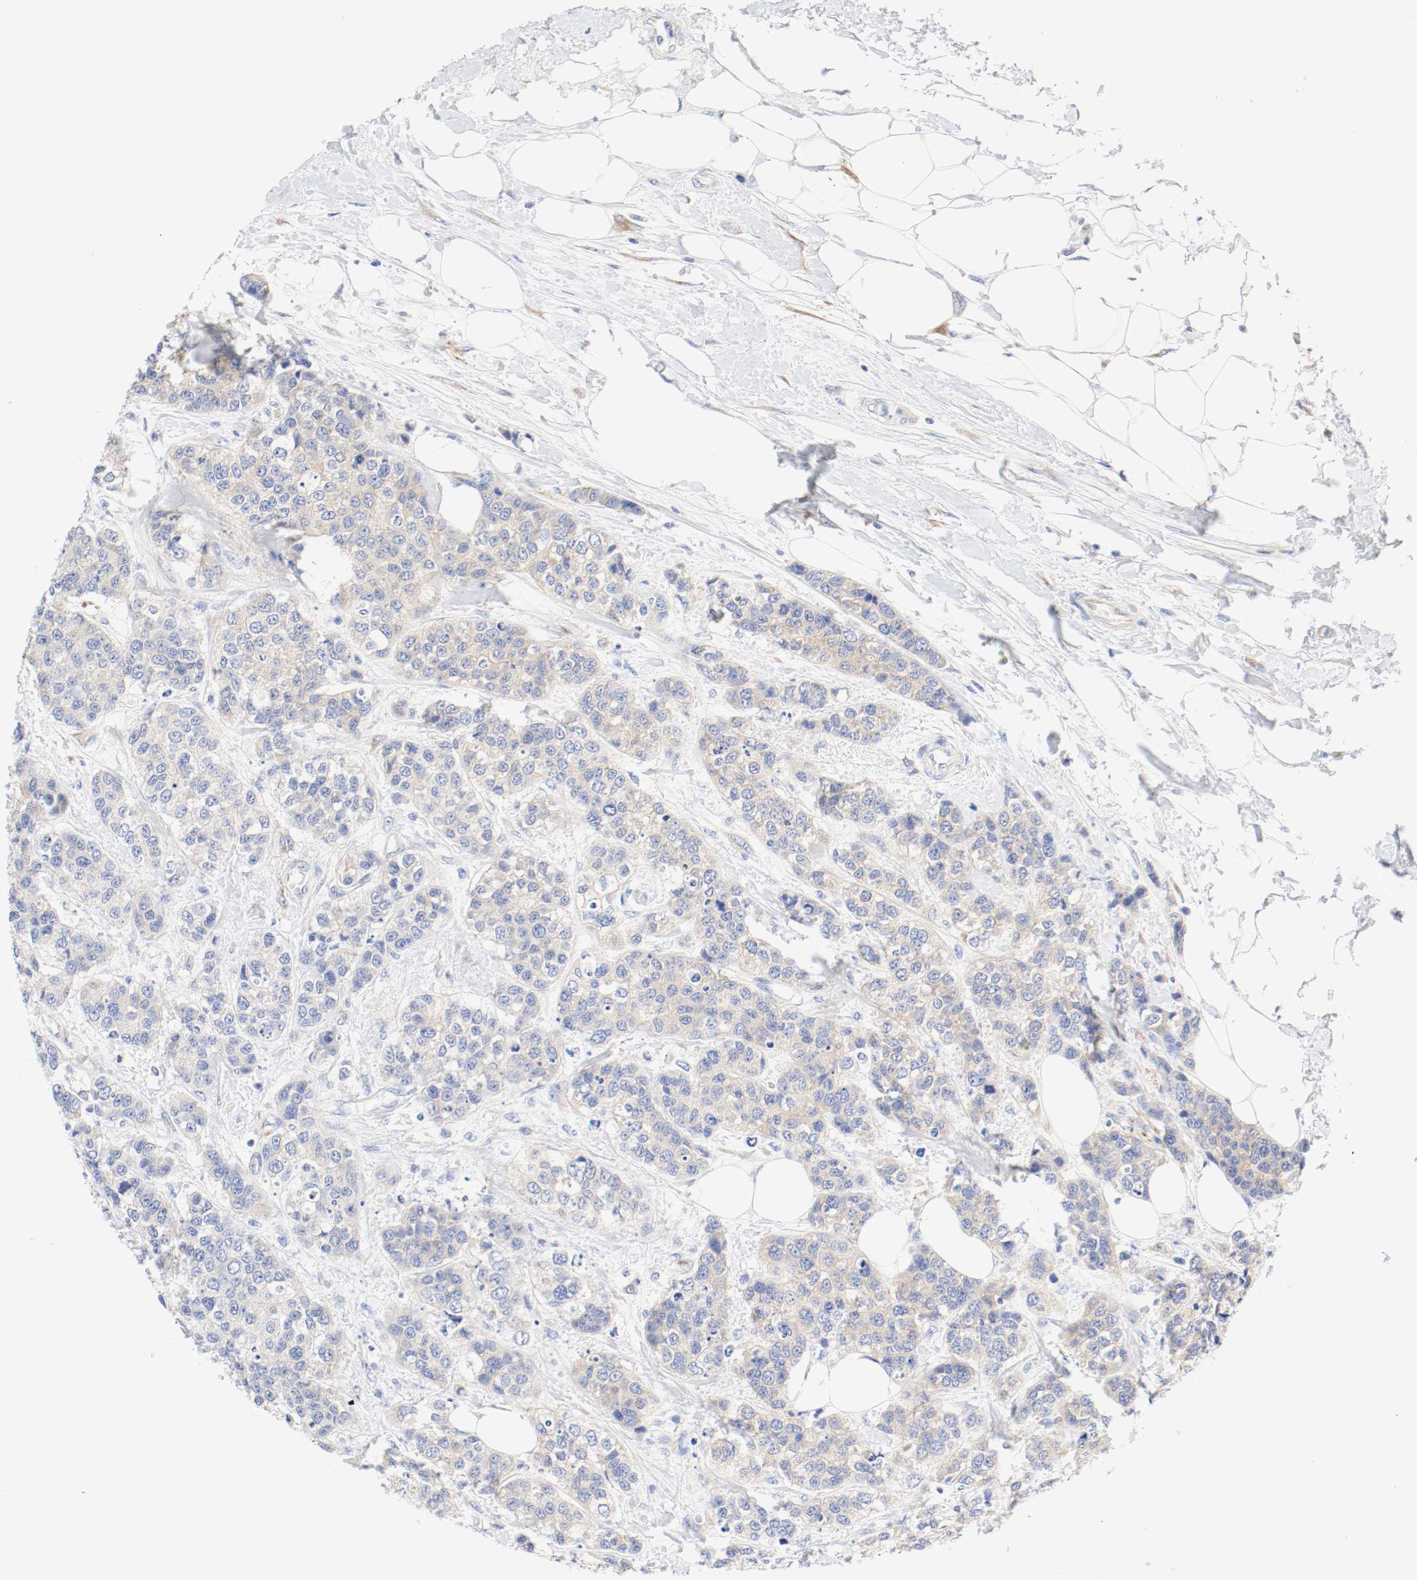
{"staining": {"intensity": "weak", "quantity": "25%-75%", "location": "cytoplasmic/membranous"}, "tissue": "breast cancer", "cell_type": "Tumor cells", "image_type": "cancer", "snomed": [{"axis": "morphology", "description": "Duct carcinoma"}, {"axis": "topography", "description": "Breast"}], "caption": "Immunohistochemistry (IHC) micrograph of neoplastic tissue: human breast cancer (invasive ductal carcinoma) stained using immunohistochemistry (IHC) demonstrates low levels of weak protein expression localized specifically in the cytoplasmic/membranous of tumor cells, appearing as a cytoplasmic/membranous brown color.", "gene": "GIT1", "patient": {"sex": "female", "age": 51}}